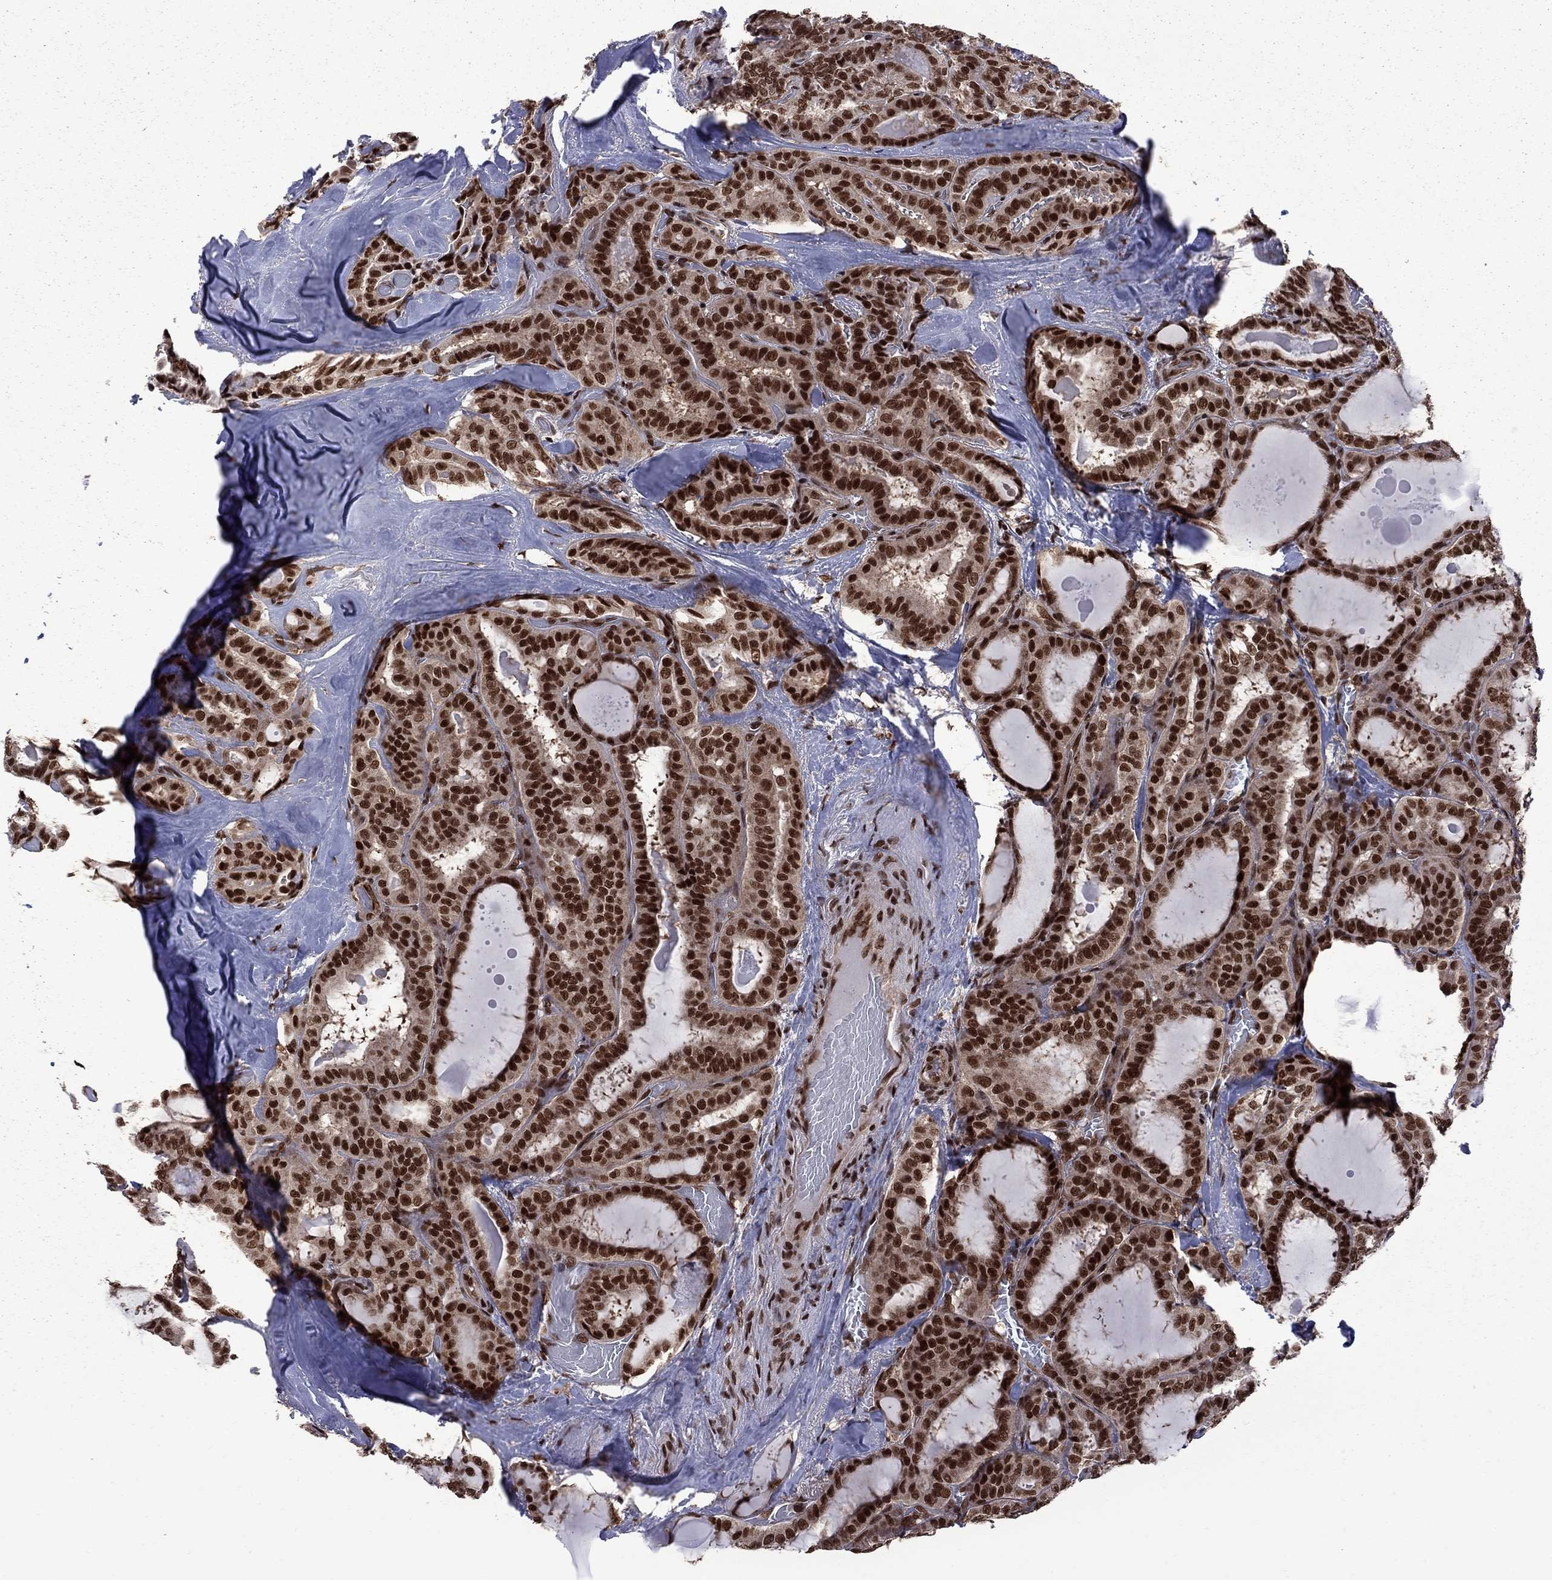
{"staining": {"intensity": "strong", "quantity": ">75%", "location": "nuclear"}, "tissue": "thyroid cancer", "cell_type": "Tumor cells", "image_type": "cancer", "snomed": [{"axis": "morphology", "description": "Papillary adenocarcinoma, NOS"}, {"axis": "topography", "description": "Thyroid gland"}], "caption": "Protein expression analysis of thyroid cancer (papillary adenocarcinoma) exhibits strong nuclear positivity in approximately >75% of tumor cells.", "gene": "MED25", "patient": {"sex": "female", "age": 39}}